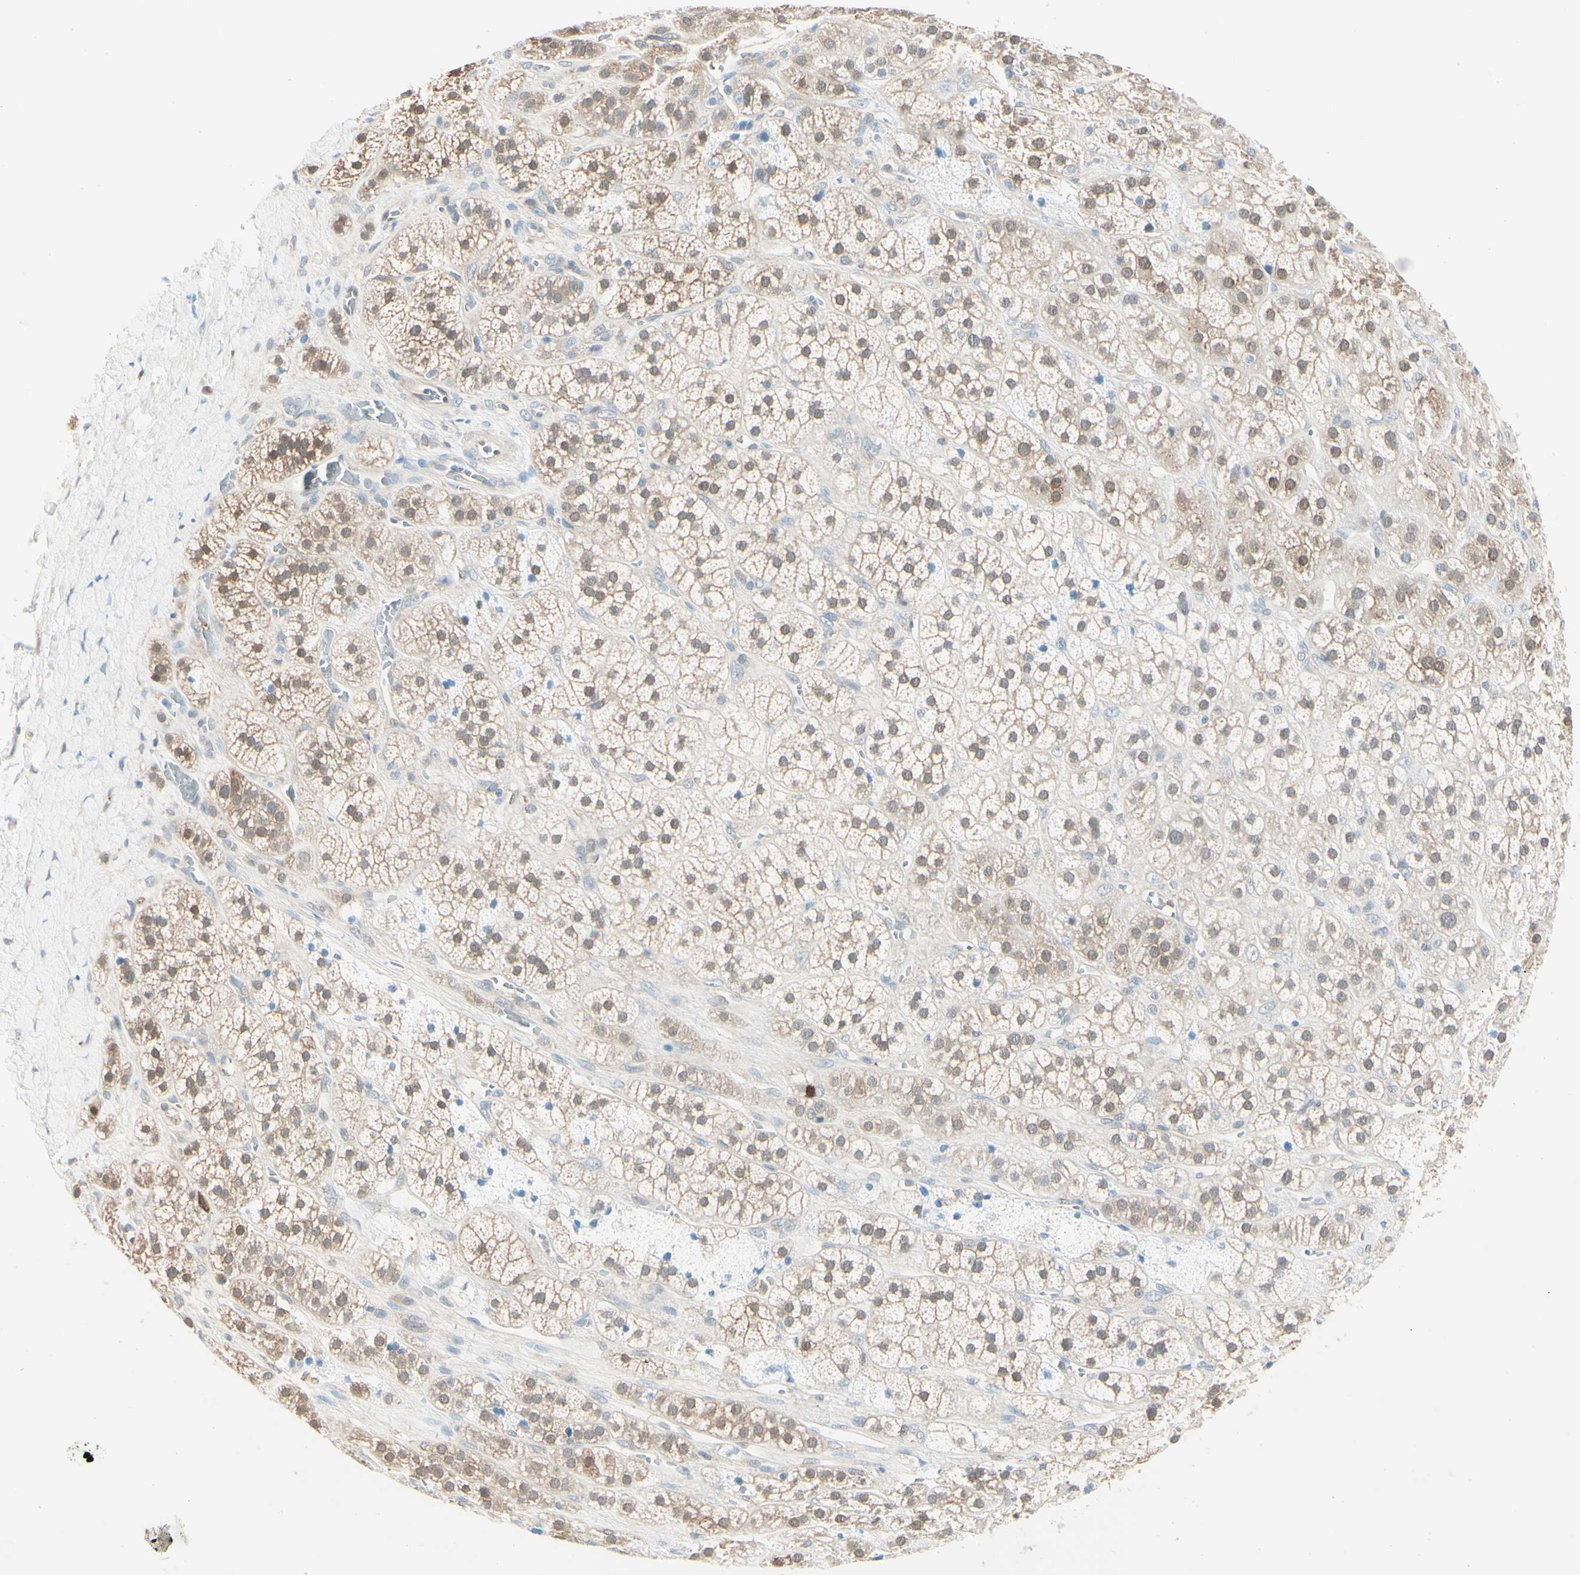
{"staining": {"intensity": "moderate", "quantity": ">75%", "location": "cytoplasmic/membranous"}, "tissue": "adrenal gland", "cell_type": "Glandular cells", "image_type": "normal", "snomed": [{"axis": "morphology", "description": "Normal tissue, NOS"}, {"axis": "topography", "description": "Adrenal gland"}], "caption": "Immunohistochemical staining of benign human adrenal gland displays medium levels of moderate cytoplasmic/membranous staining in about >75% of glandular cells. (DAB = brown stain, brightfield microscopy at high magnification).", "gene": "UPK3B", "patient": {"sex": "male", "age": 56}}